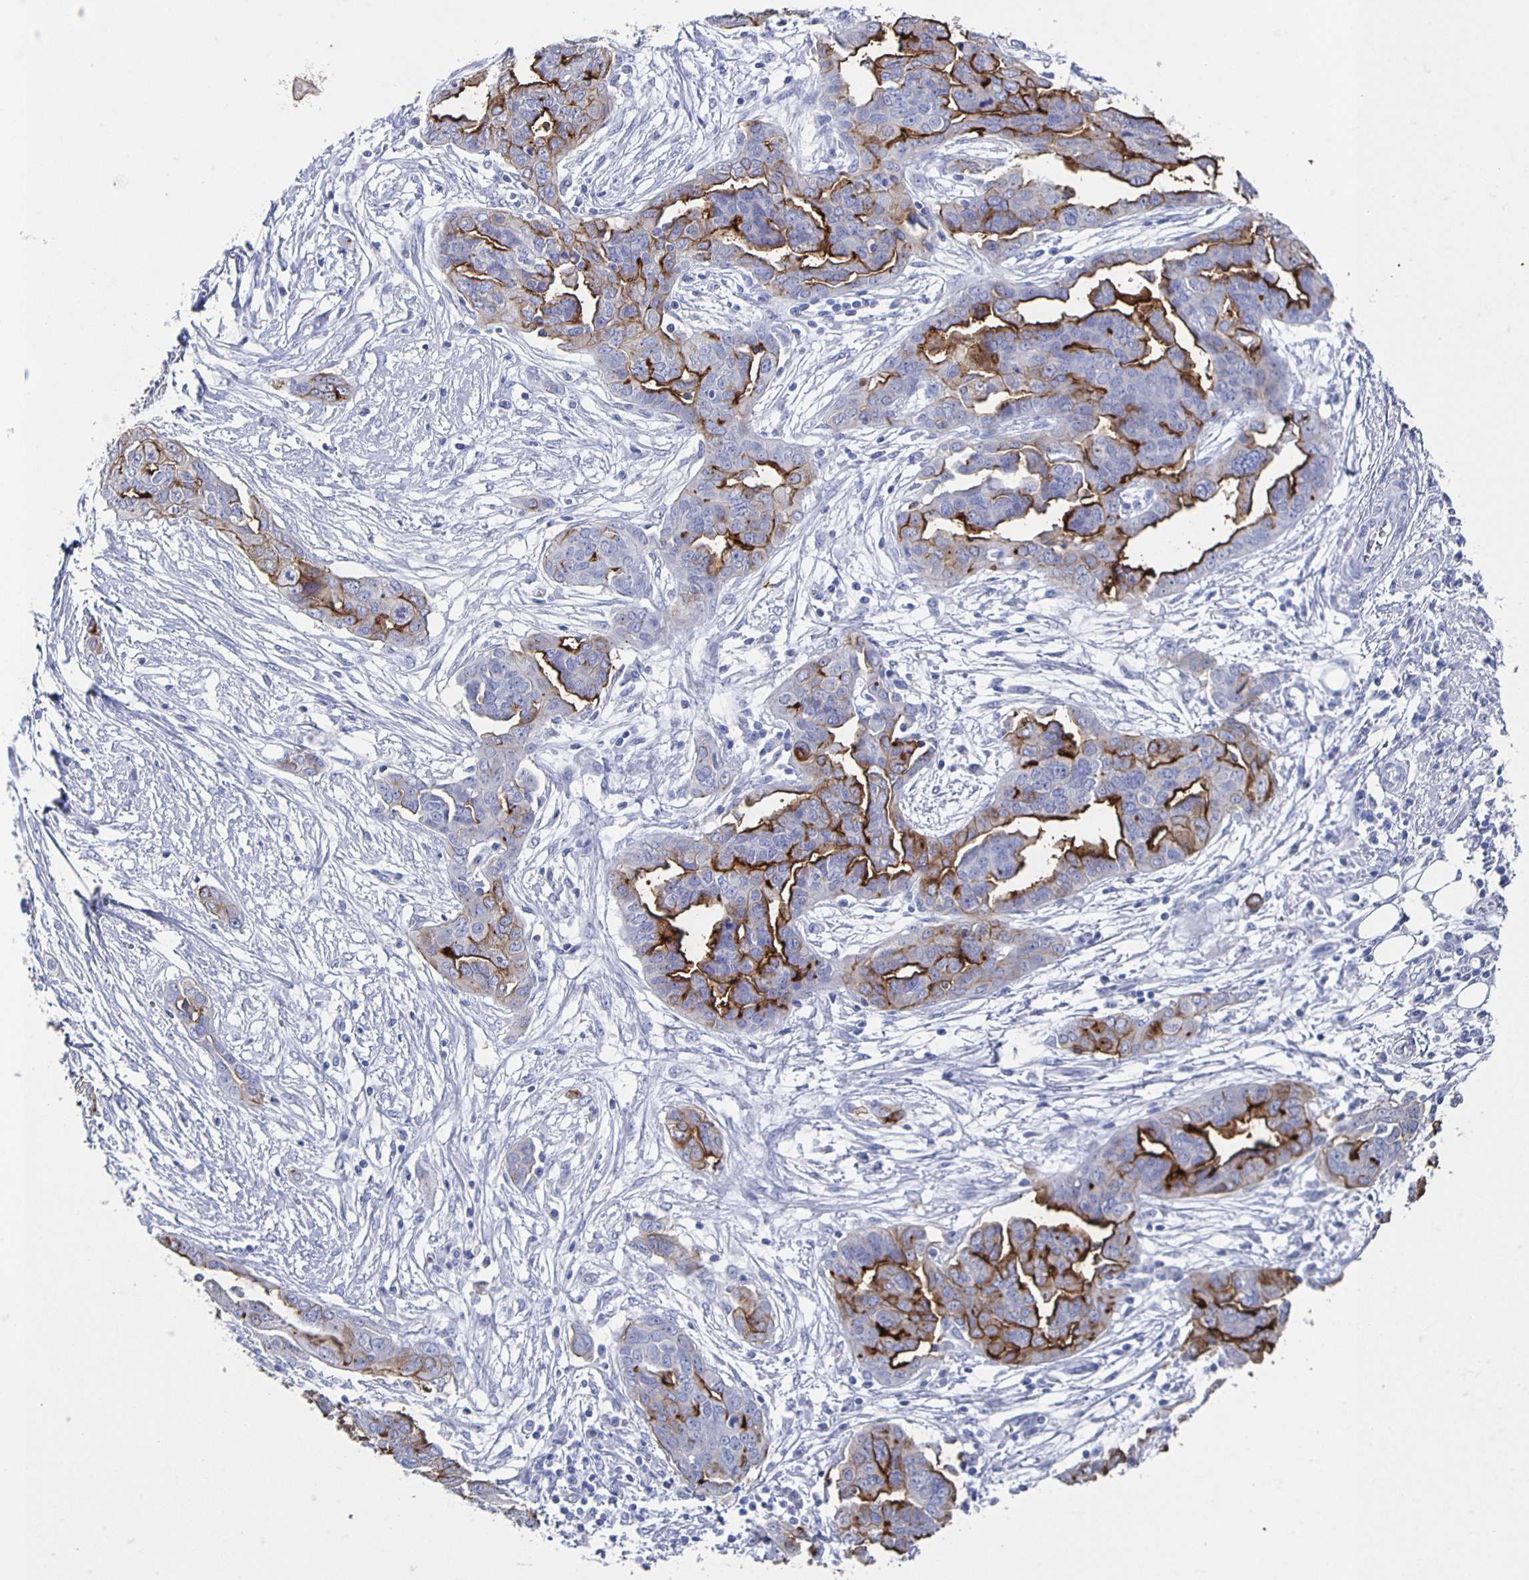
{"staining": {"intensity": "strong", "quantity": "25%-75%", "location": "cytoplasmic/membranous"}, "tissue": "ovarian cancer", "cell_type": "Tumor cells", "image_type": "cancer", "snomed": [{"axis": "morphology", "description": "Cystadenocarcinoma, serous, NOS"}, {"axis": "topography", "description": "Ovary"}], "caption": "A photomicrograph of human ovarian serous cystadenocarcinoma stained for a protein reveals strong cytoplasmic/membranous brown staining in tumor cells. (Stains: DAB in brown, nuclei in blue, Microscopy: brightfield microscopy at high magnification).", "gene": "SLC34A2", "patient": {"sex": "female", "age": 59}}